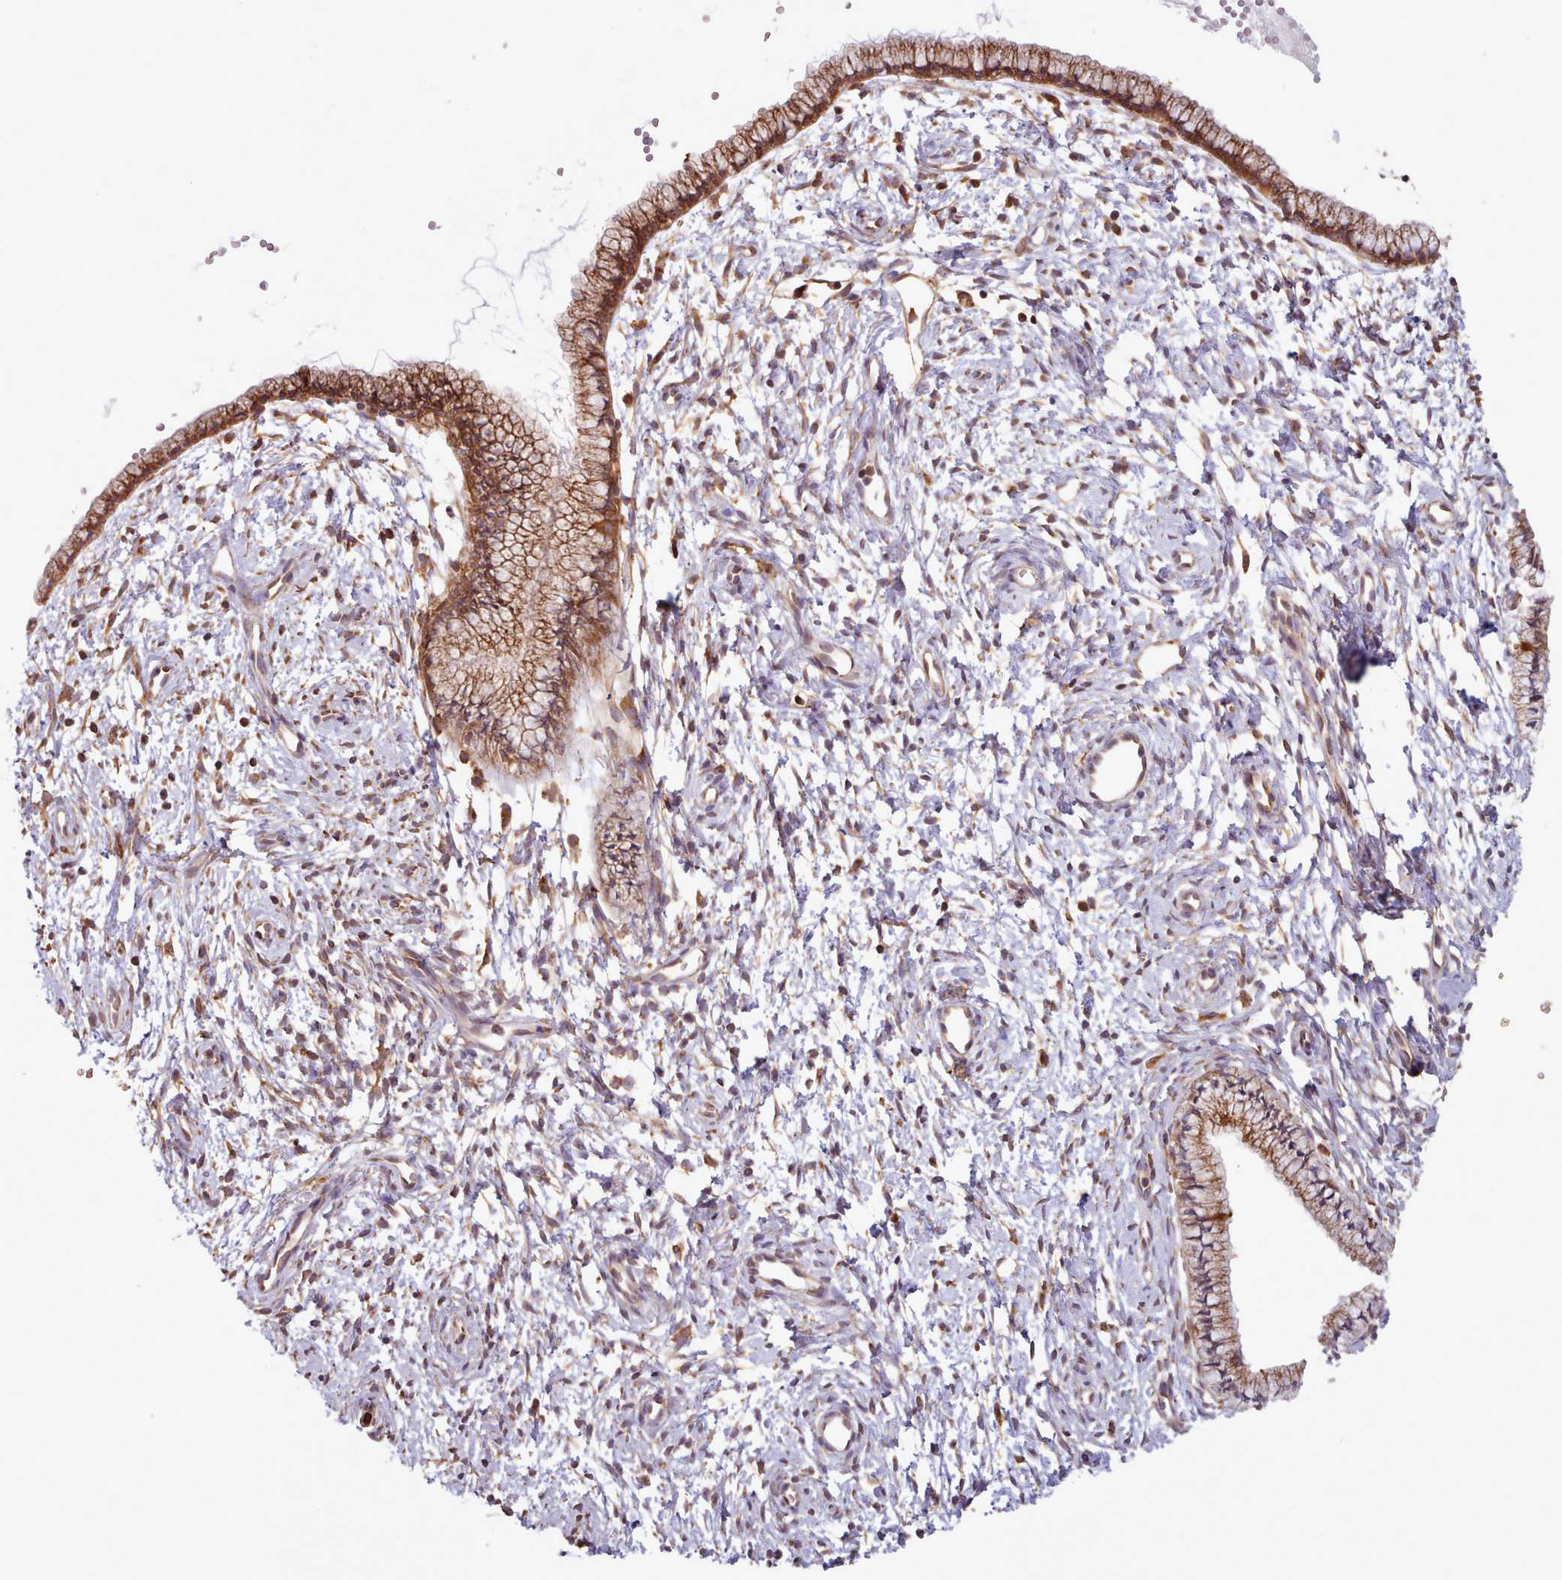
{"staining": {"intensity": "strong", "quantity": ">75%", "location": "cytoplasmic/membranous"}, "tissue": "cervix", "cell_type": "Glandular cells", "image_type": "normal", "snomed": [{"axis": "morphology", "description": "Normal tissue, NOS"}, {"axis": "topography", "description": "Cervix"}], "caption": "This is an image of immunohistochemistry (IHC) staining of benign cervix, which shows strong positivity in the cytoplasmic/membranous of glandular cells.", "gene": "CRYBG1", "patient": {"sex": "female", "age": 57}}